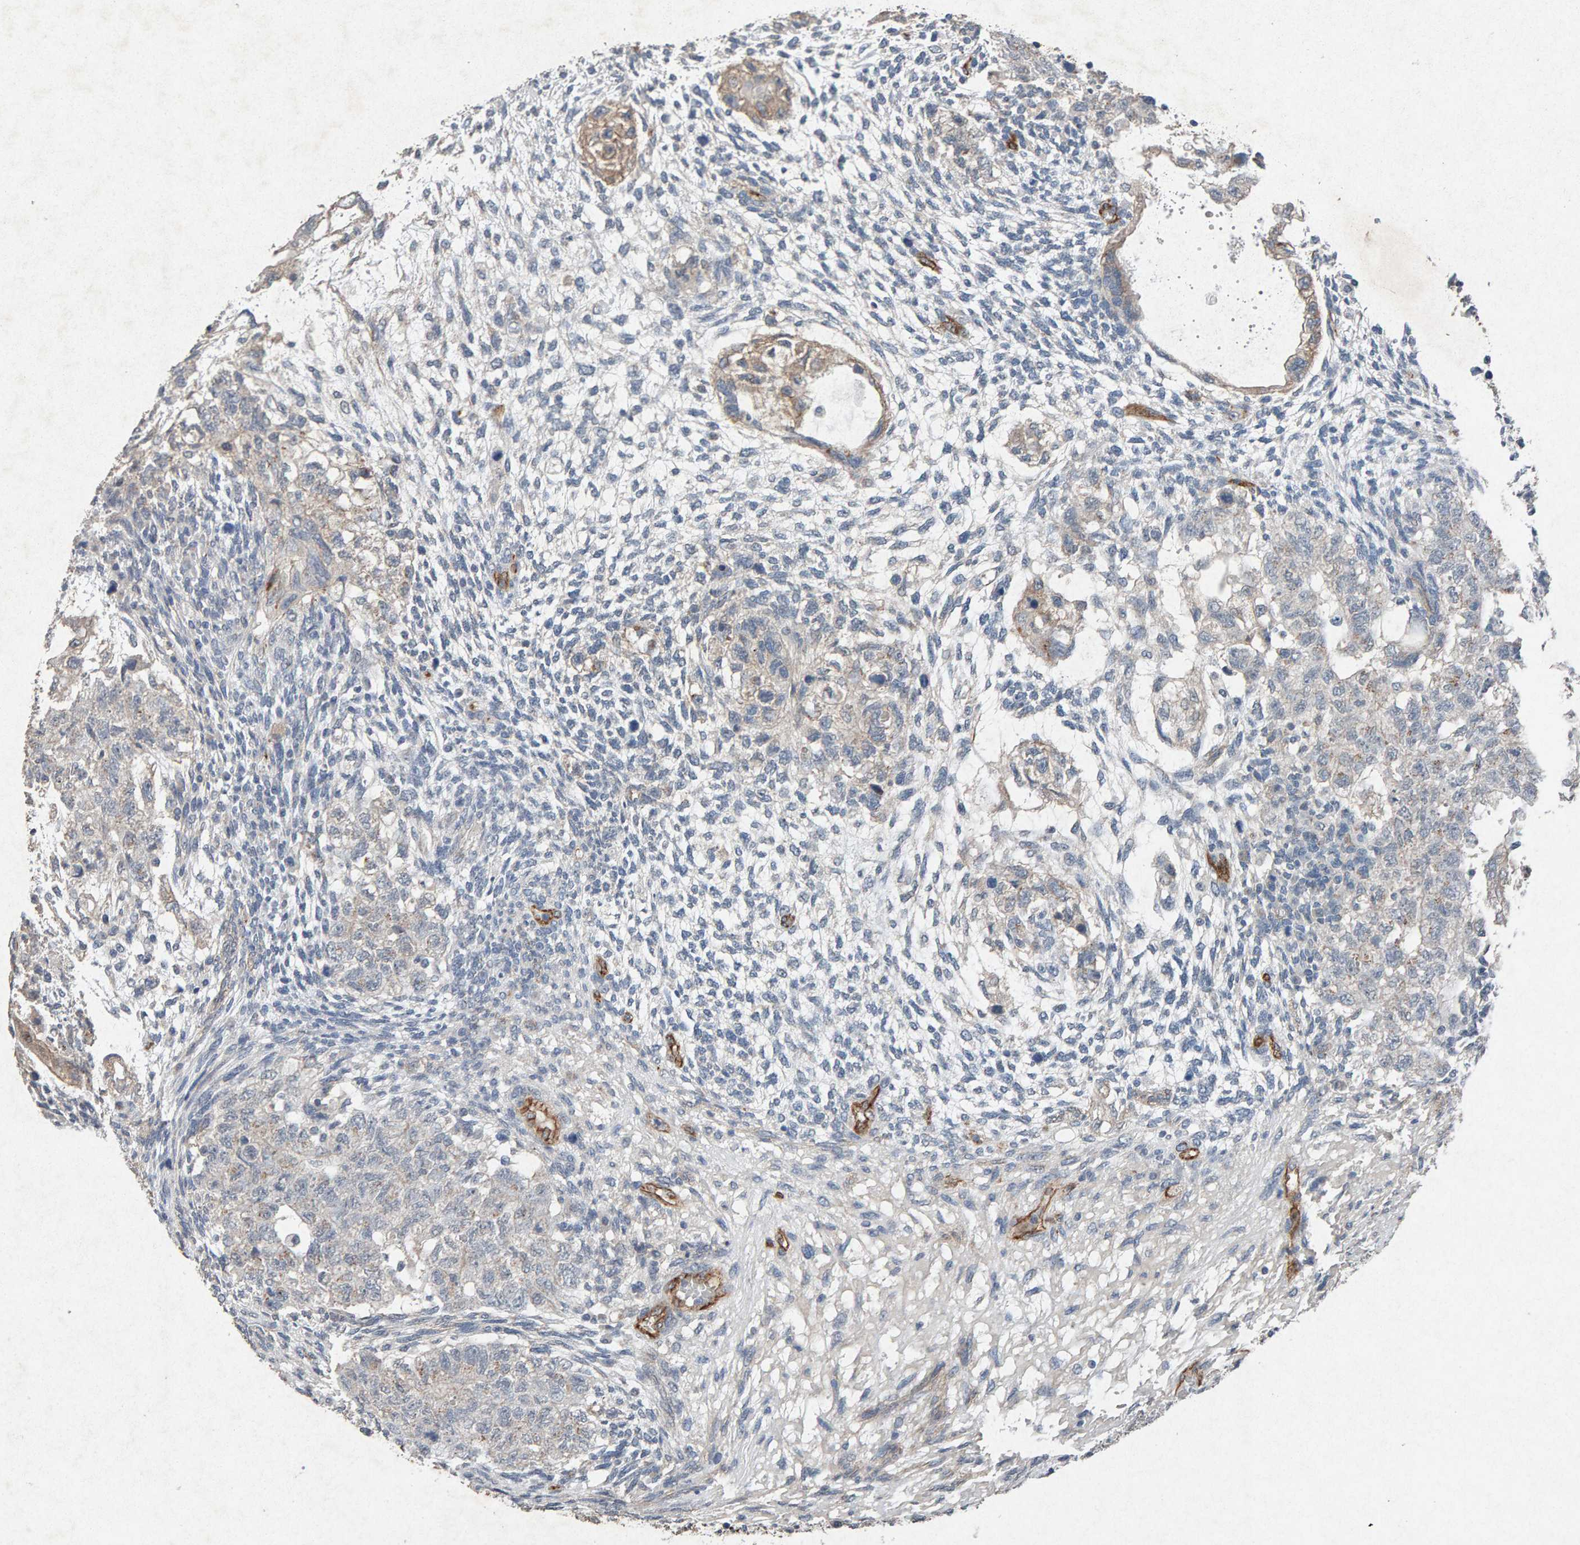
{"staining": {"intensity": "negative", "quantity": "none", "location": "none"}, "tissue": "testis cancer", "cell_type": "Tumor cells", "image_type": "cancer", "snomed": [{"axis": "morphology", "description": "Normal tissue, NOS"}, {"axis": "morphology", "description": "Carcinoma, Embryonal, NOS"}, {"axis": "topography", "description": "Testis"}], "caption": "This is an IHC histopathology image of testis cancer (embryonal carcinoma). There is no positivity in tumor cells.", "gene": "PTPRM", "patient": {"sex": "male", "age": 36}}